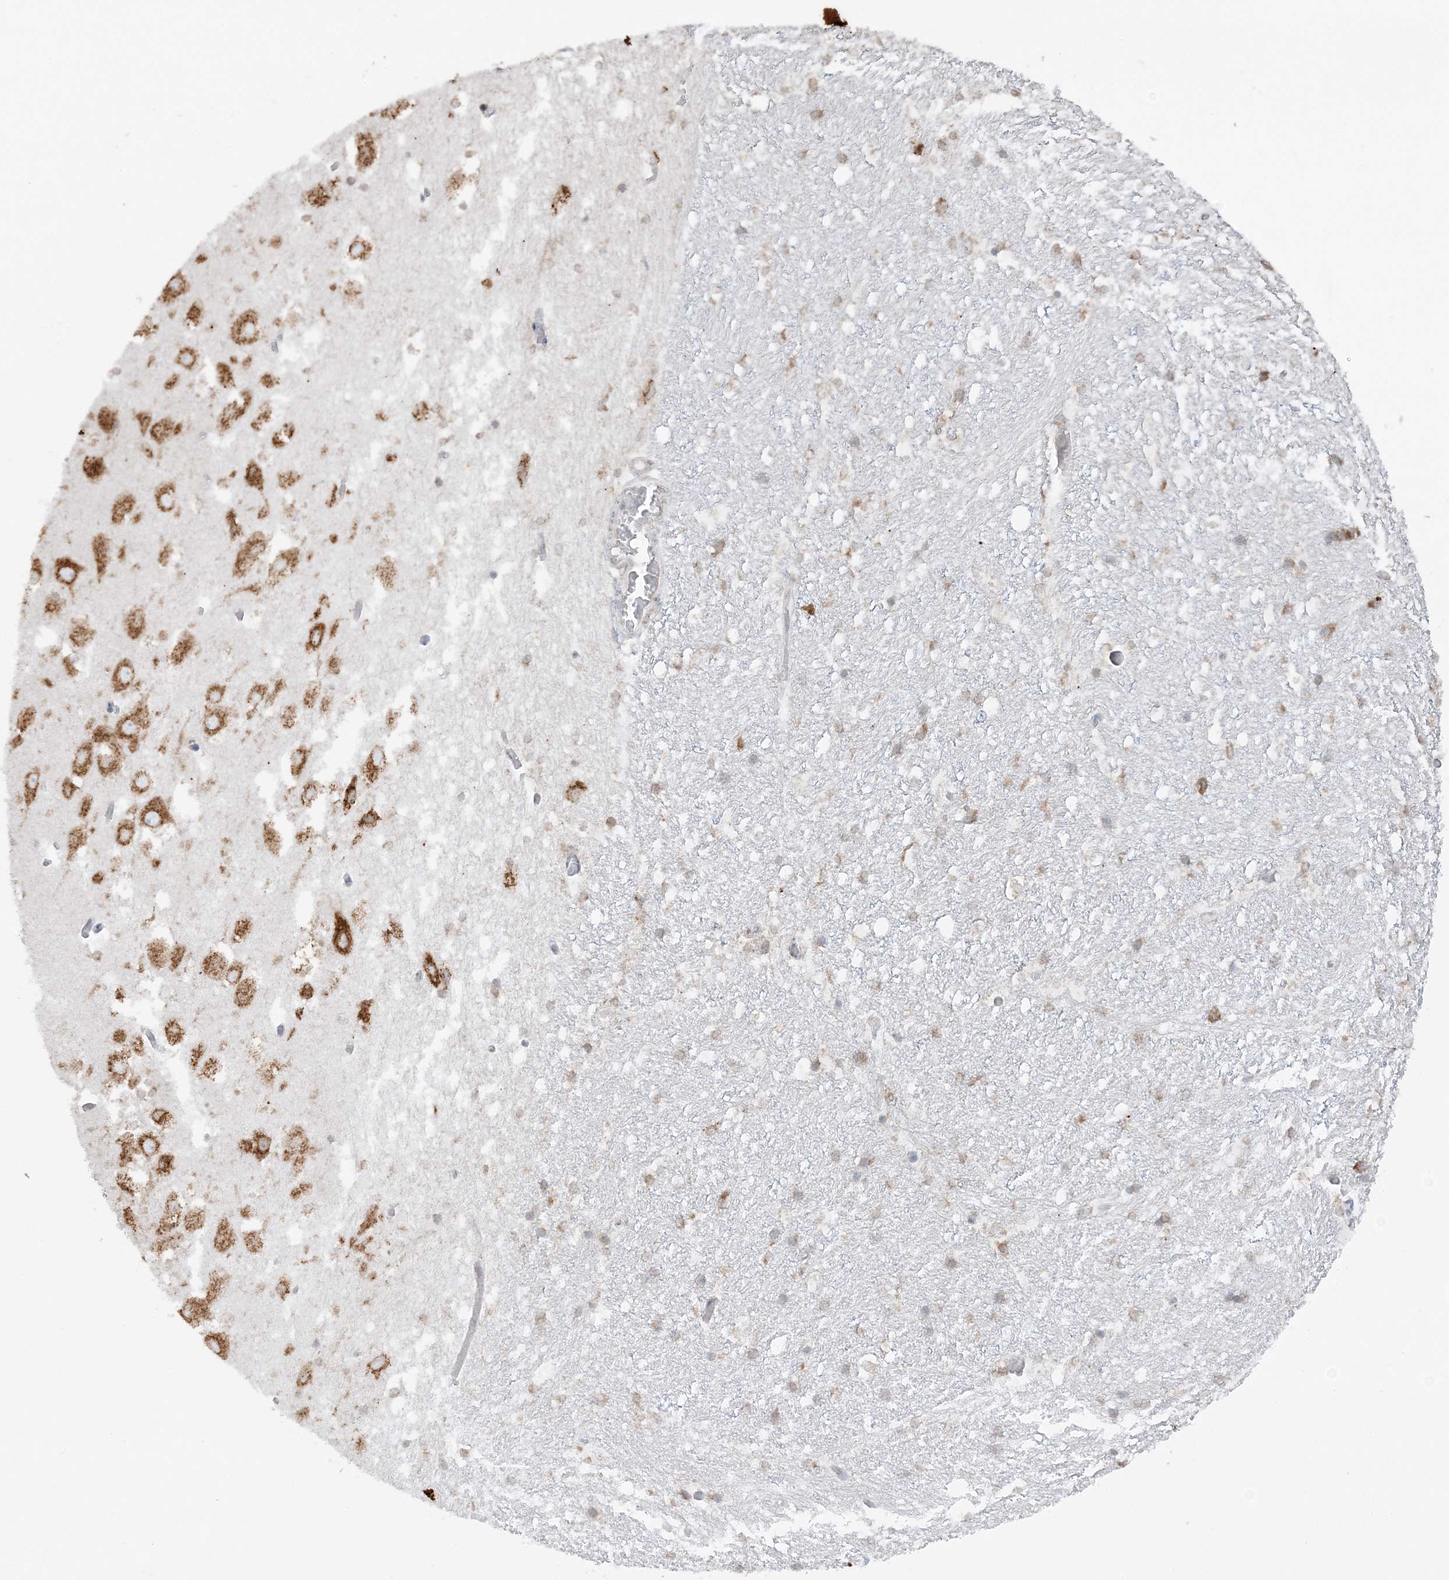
{"staining": {"intensity": "weak", "quantity": "25%-75%", "location": "cytoplasmic/membranous"}, "tissue": "hippocampus", "cell_type": "Glial cells", "image_type": "normal", "snomed": [{"axis": "morphology", "description": "Normal tissue, NOS"}, {"axis": "topography", "description": "Hippocampus"}], "caption": "Hippocampus stained for a protein shows weak cytoplasmic/membranous positivity in glial cells.", "gene": "TMED10", "patient": {"sex": "female", "age": 52}}